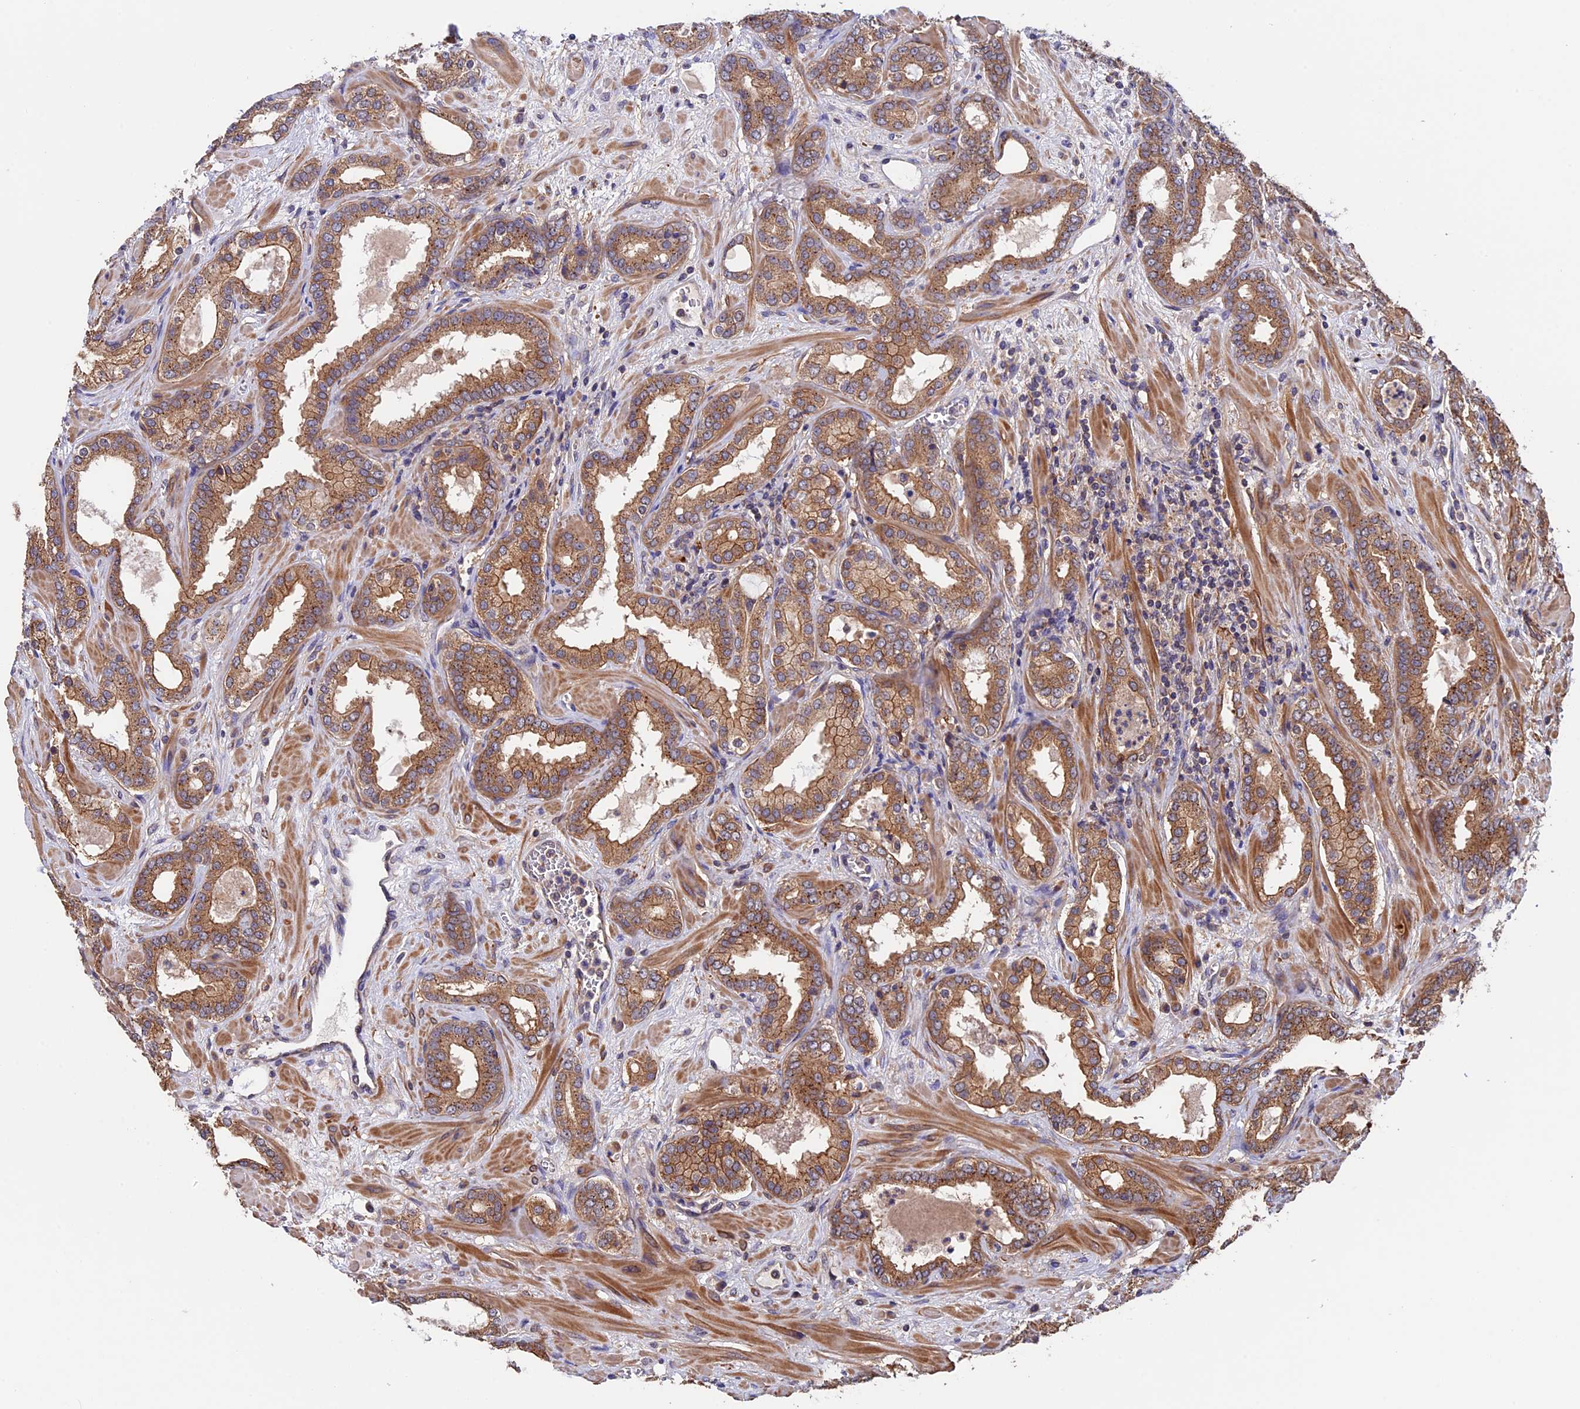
{"staining": {"intensity": "moderate", "quantity": ">75%", "location": "cytoplasmic/membranous"}, "tissue": "prostate cancer", "cell_type": "Tumor cells", "image_type": "cancer", "snomed": [{"axis": "morphology", "description": "Adenocarcinoma, High grade"}, {"axis": "topography", "description": "Prostate"}], "caption": "Immunohistochemical staining of human prostate cancer displays moderate cytoplasmic/membranous protein staining in approximately >75% of tumor cells.", "gene": "SLC9A5", "patient": {"sex": "male", "age": 64}}